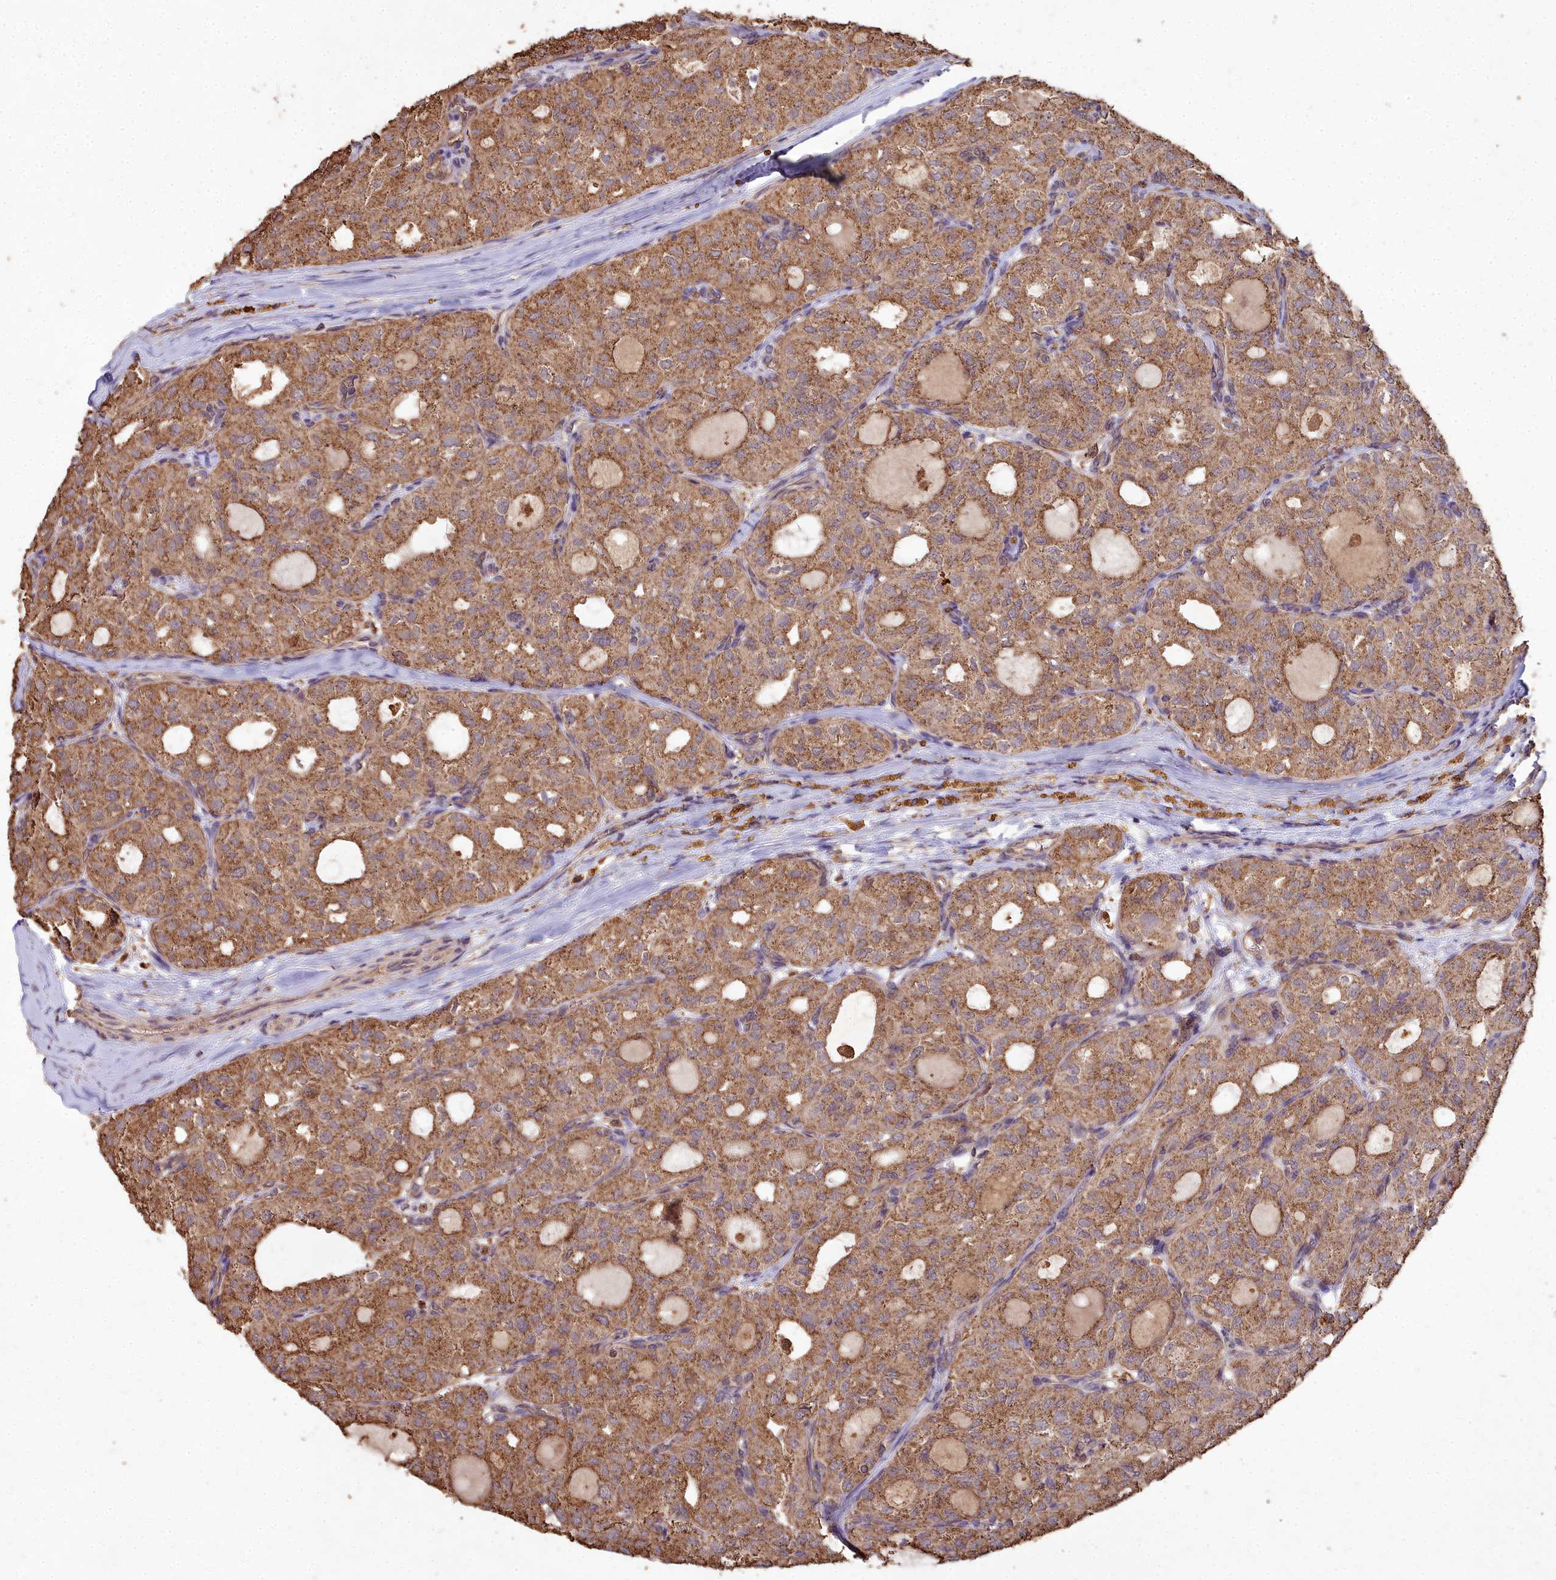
{"staining": {"intensity": "moderate", "quantity": ">75%", "location": "cytoplasmic/membranous"}, "tissue": "thyroid cancer", "cell_type": "Tumor cells", "image_type": "cancer", "snomed": [{"axis": "morphology", "description": "Follicular adenoma carcinoma, NOS"}, {"axis": "topography", "description": "Thyroid gland"}], "caption": "Approximately >75% of tumor cells in human follicular adenoma carcinoma (thyroid) exhibit moderate cytoplasmic/membranous protein staining as visualized by brown immunohistochemical staining.", "gene": "CEMIP2", "patient": {"sex": "male", "age": 75}}